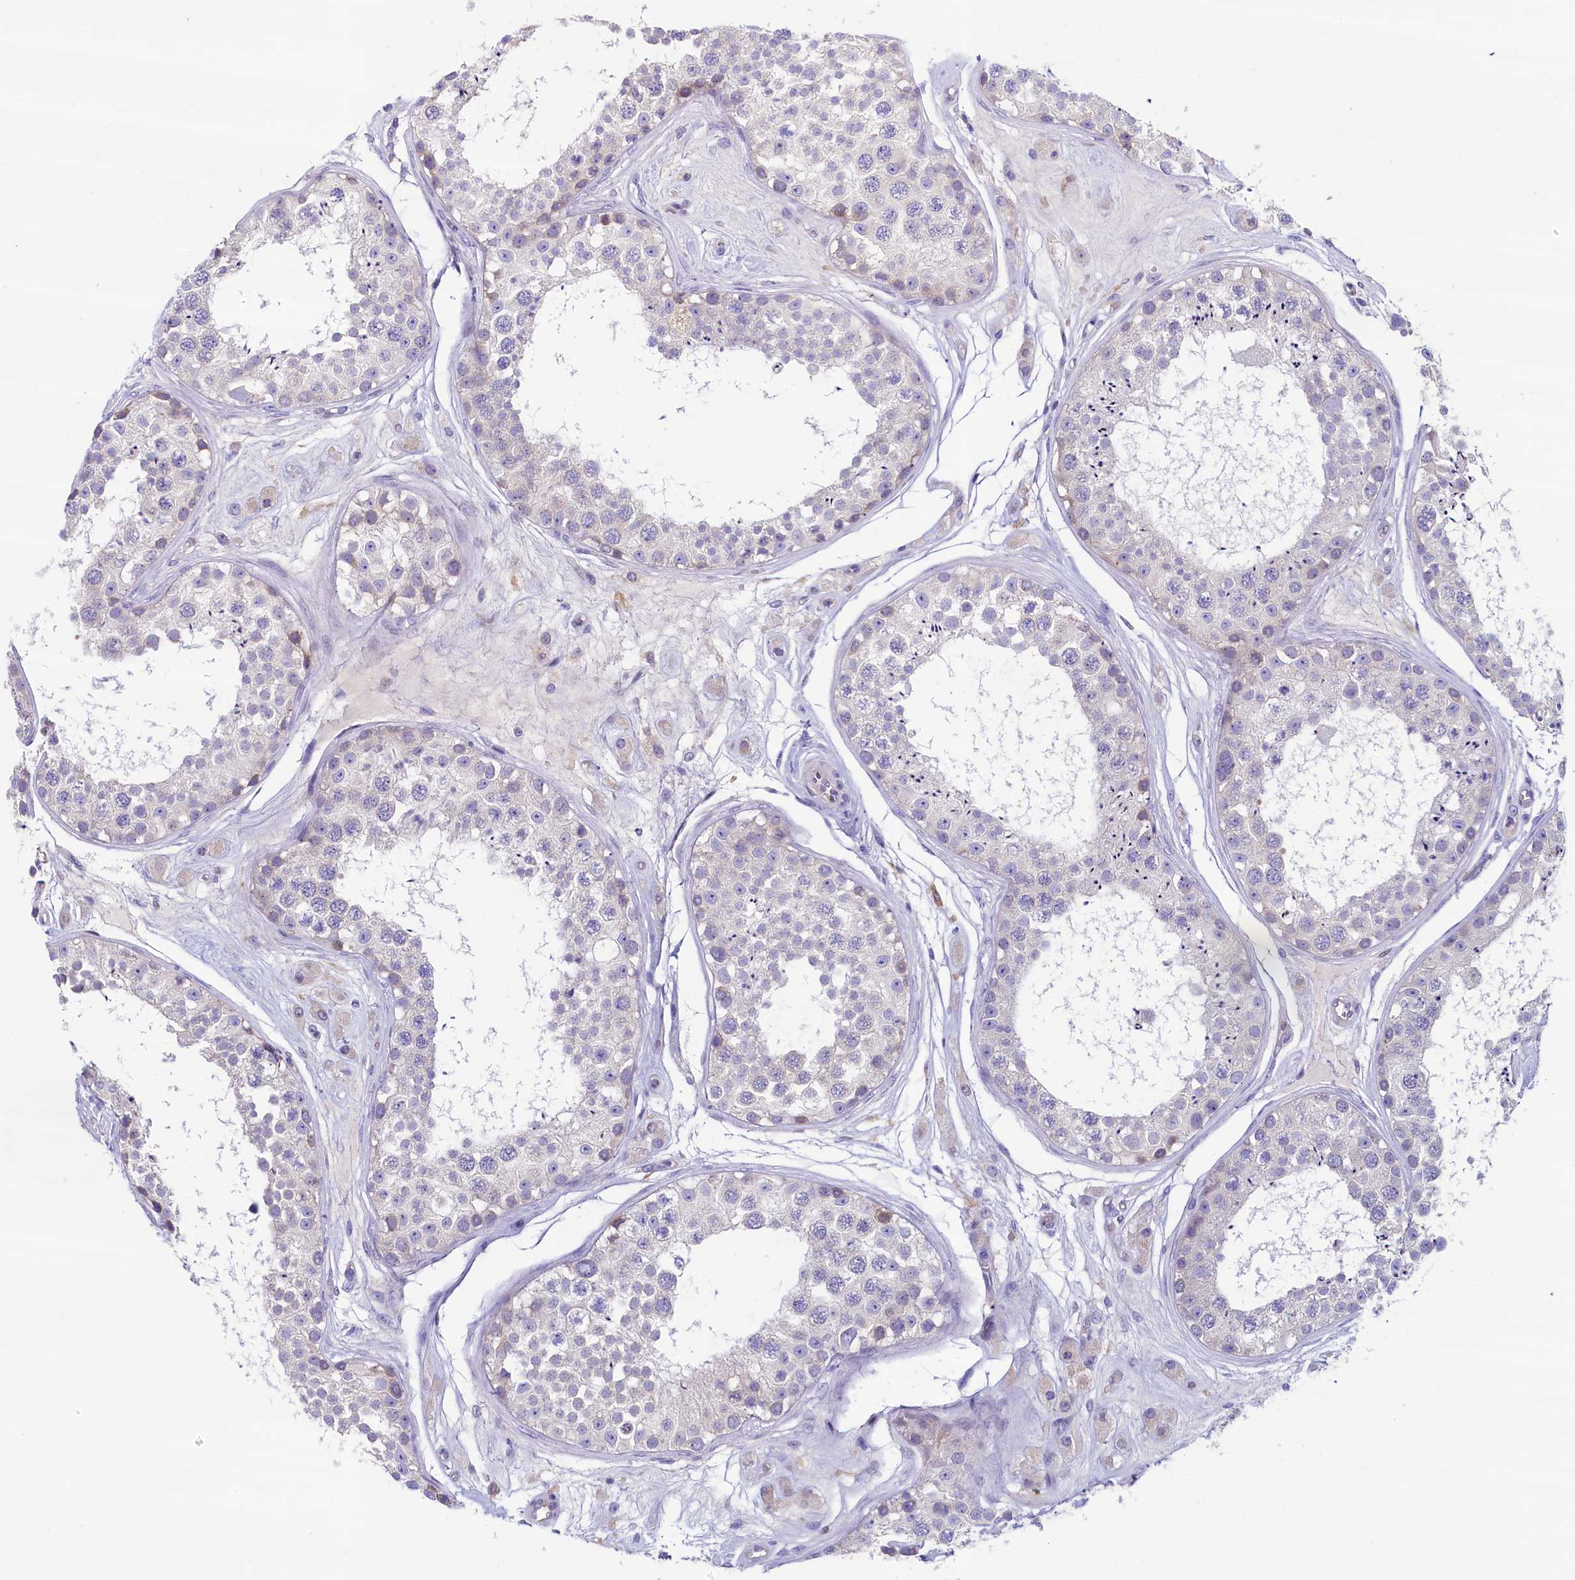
{"staining": {"intensity": "weak", "quantity": "<25%", "location": "cytoplasmic/membranous"}, "tissue": "testis", "cell_type": "Cells in seminiferous ducts", "image_type": "normal", "snomed": [{"axis": "morphology", "description": "Normal tissue, NOS"}, {"axis": "topography", "description": "Testis"}], "caption": "This micrograph is of unremarkable testis stained with immunohistochemistry (IHC) to label a protein in brown with the nuclei are counter-stained blue. There is no expression in cells in seminiferous ducts.", "gene": "KRBOX5", "patient": {"sex": "male", "age": 25}}